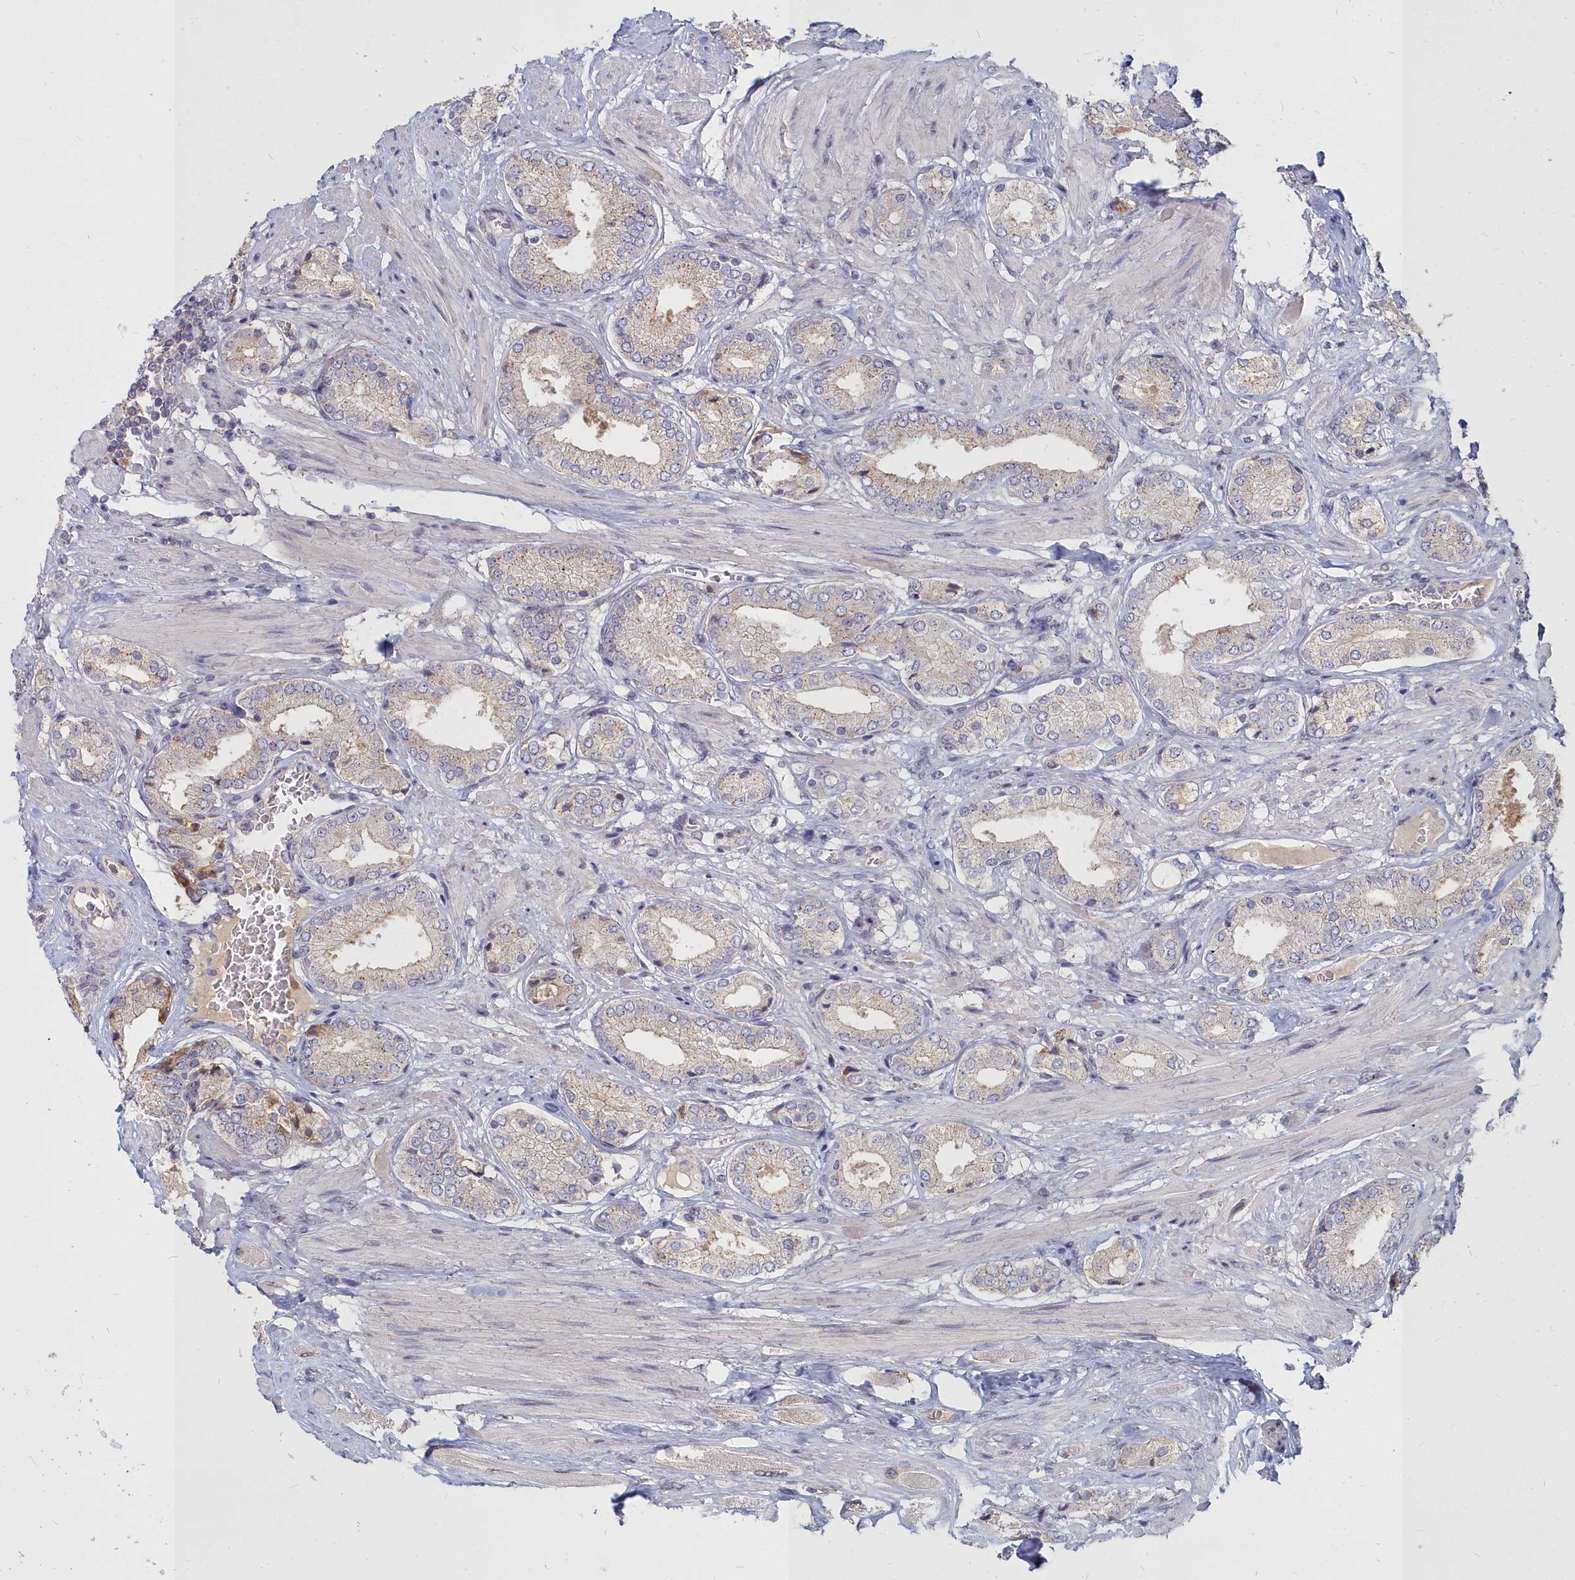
{"staining": {"intensity": "weak", "quantity": "<25%", "location": "cytoplasmic/membranous"}, "tissue": "prostate cancer", "cell_type": "Tumor cells", "image_type": "cancer", "snomed": [{"axis": "morphology", "description": "Adenocarcinoma, High grade"}, {"axis": "topography", "description": "Prostate and seminal vesicle, NOS"}], "caption": "This is an IHC histopathology image of human prostate adenocarcinoma (high-grade). There is no positivity in tumor cells.", "gene": "NOXA1", "patient": {"sex": "male", "age": 64}}